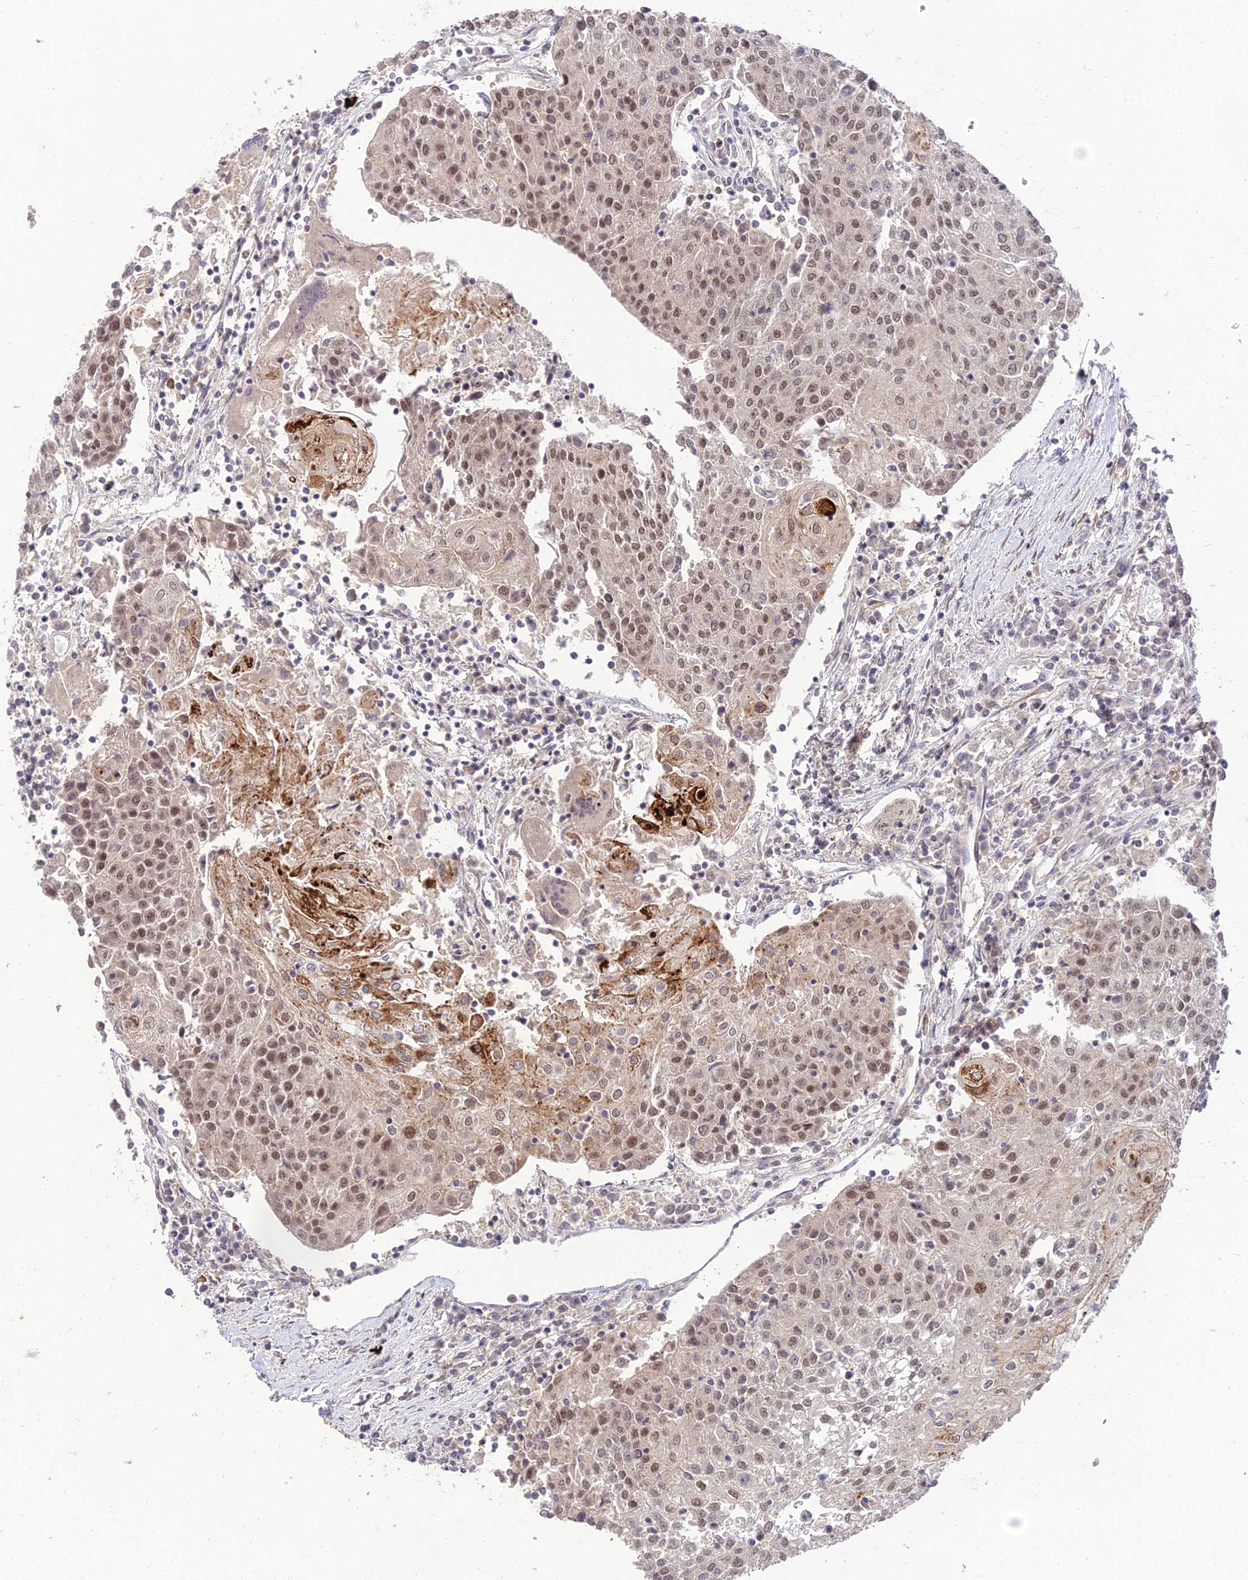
{"staining": {"intensity": "moderate", "quantity": ">75%", "location": "nuclear"}, "tissue": "urothelial cancer", "cell_type": "Tumor cells", "image_type": "cancer", "snomed": [{"axis": "morphology", "description": "Urothelial carcinoma, High grade"}, {"axis": "topography", "description": "Urinary bladder"}], "caption": "This micrograph displays IHC staining of human urothelial cancer, with medium moderate nuclear positivity in approximately >75% of tumor cells.", "gene": "ZNF85", "patient": {"sex": "female", "age": 85}}